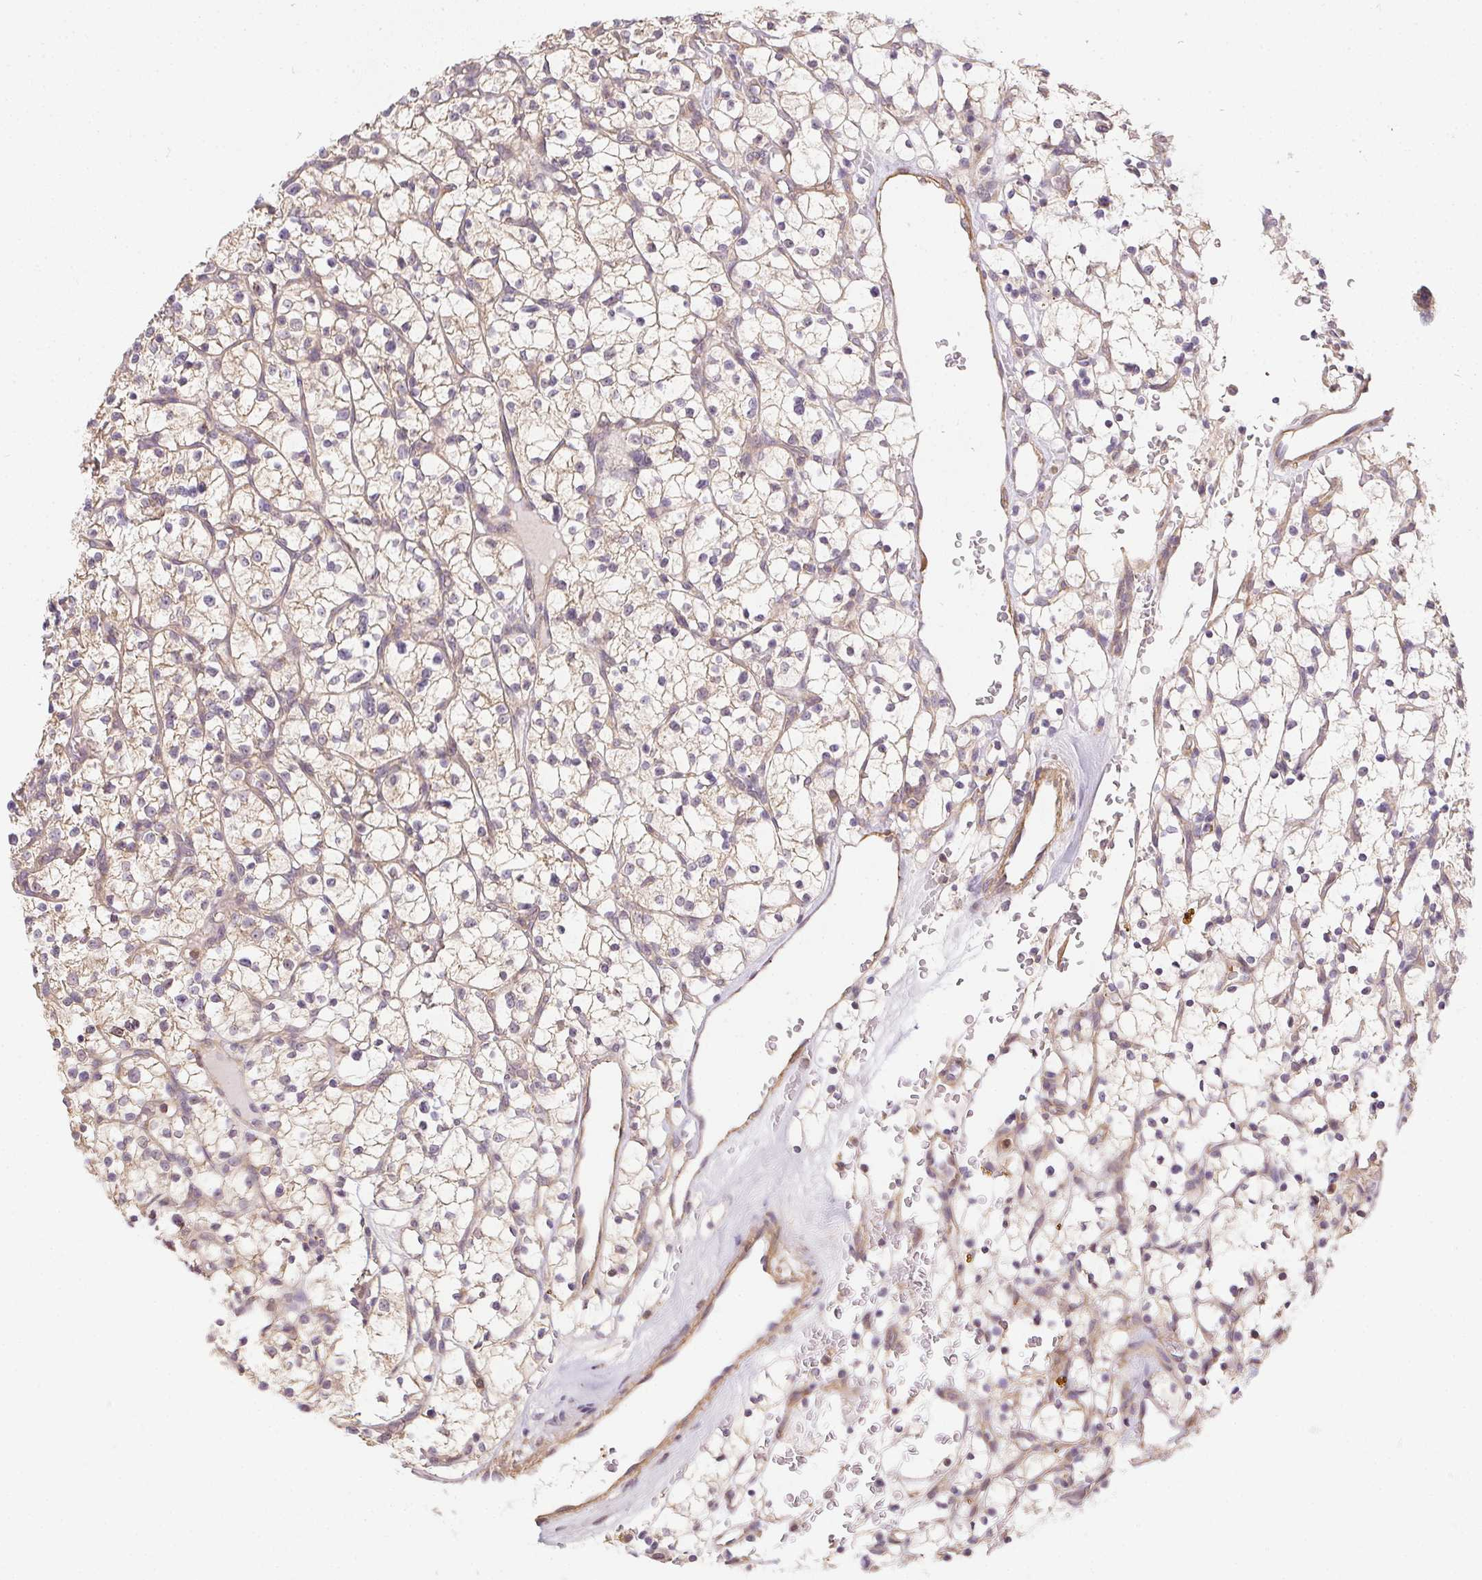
{"staining": {"intensity": "weak", "quantity": "<25%", "location": "cytoplasmic/membranous"}, "tissue": "renal cancer", "cell_type": "Tumor cells", "image_type": "cancer", "snomed": [{"axis": "morphology", "description": "Adenocarcinoma, NOS"}, {"axis": "topography", "description": "Kidney"}], "caption": "This is an immunohistochemistry micrograph of human renal adenocarcinoma. There is no expression in tumor cells.", "gene": "REV3L", "patient": {"sex": "female", "age": 64}}